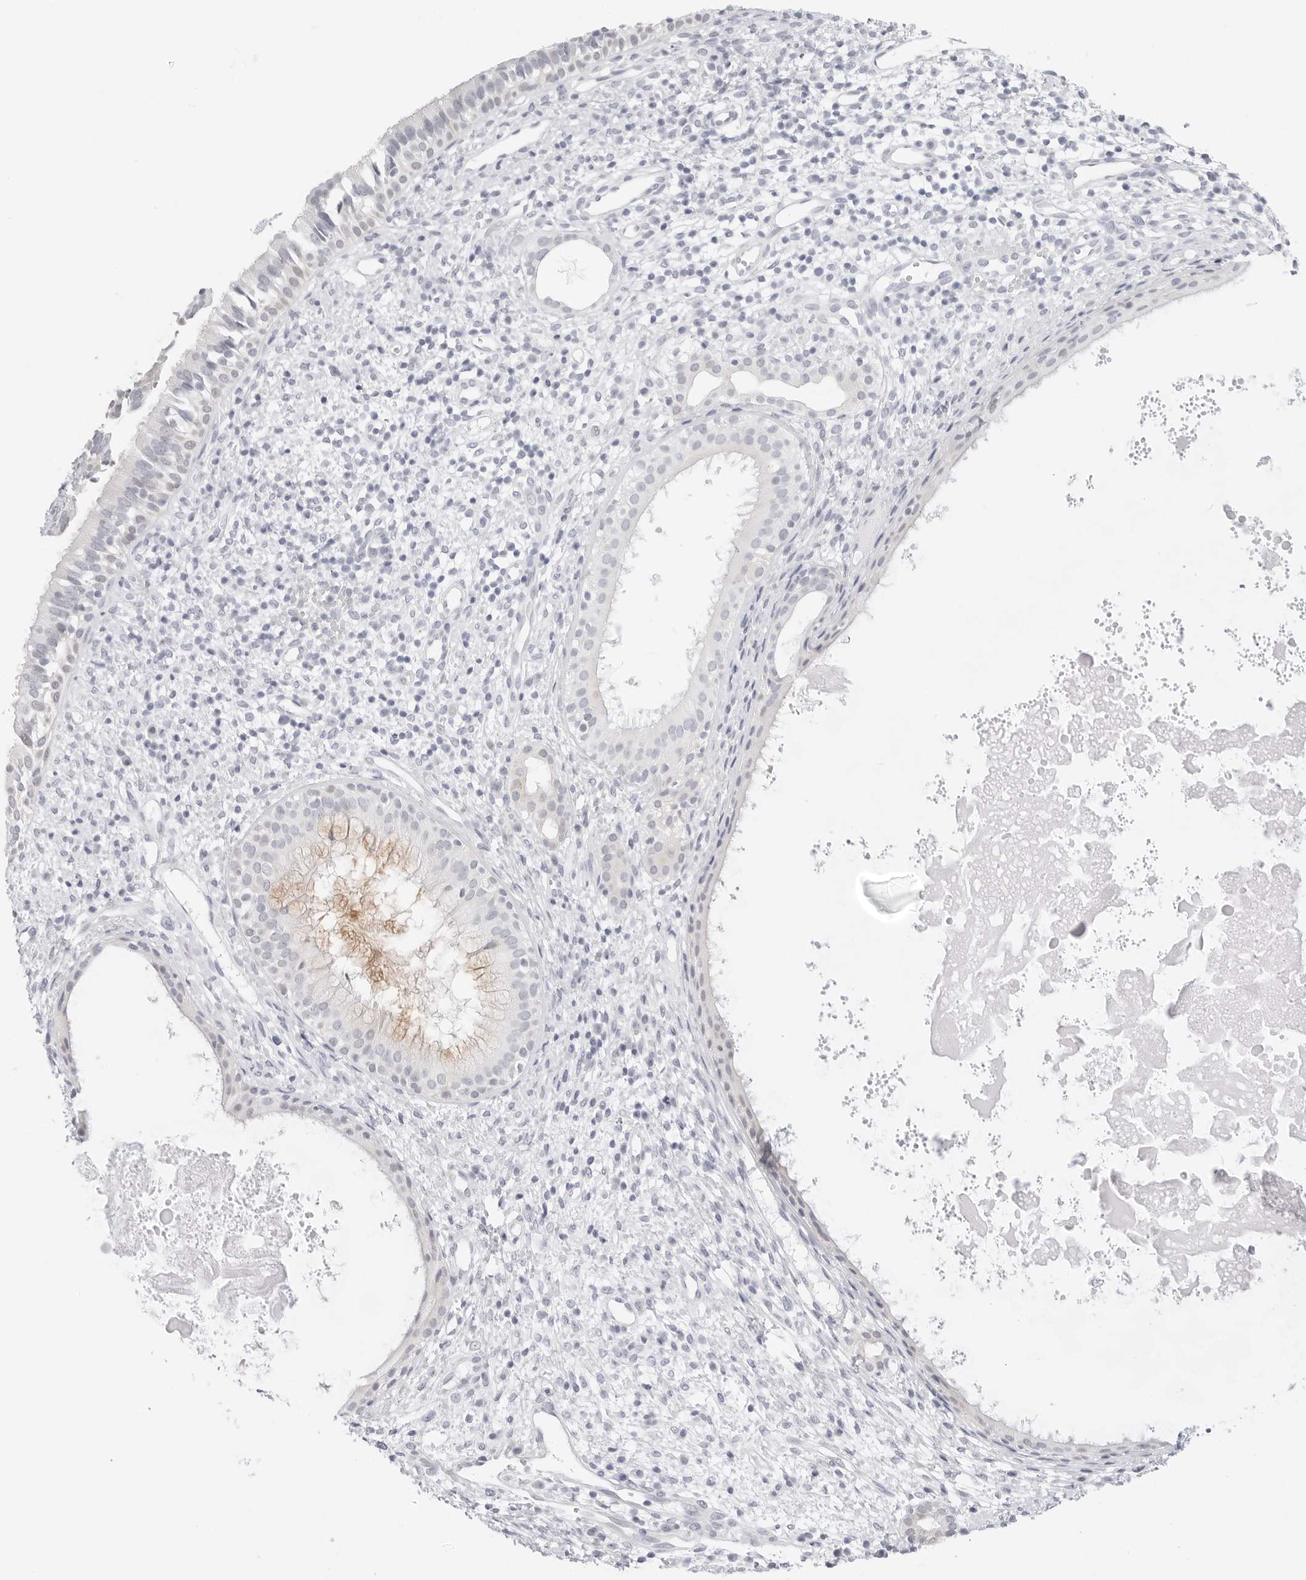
{"staining": {"intensity": "strong", "quantity": "<25%", "location": "cytoplasmic/membranous"}, "tissue": "nasopharynx", "cell_type": "Respiratory epithelial cells", "image_type": "normal", "snomed": [{"axis": "morphology", "description": "Normal tissue, NOS"}, {"axis": "topography", "description": "Nasopharynx"}], "caption": "The image exhibits staining of normal nasopharynx, revealing strong cytoplasmic/membranous protein positivity (brown color) within respiratory epithelial cells.", "gene": "HMGCS2", "patient": {"sex": "male", "age": 22}}